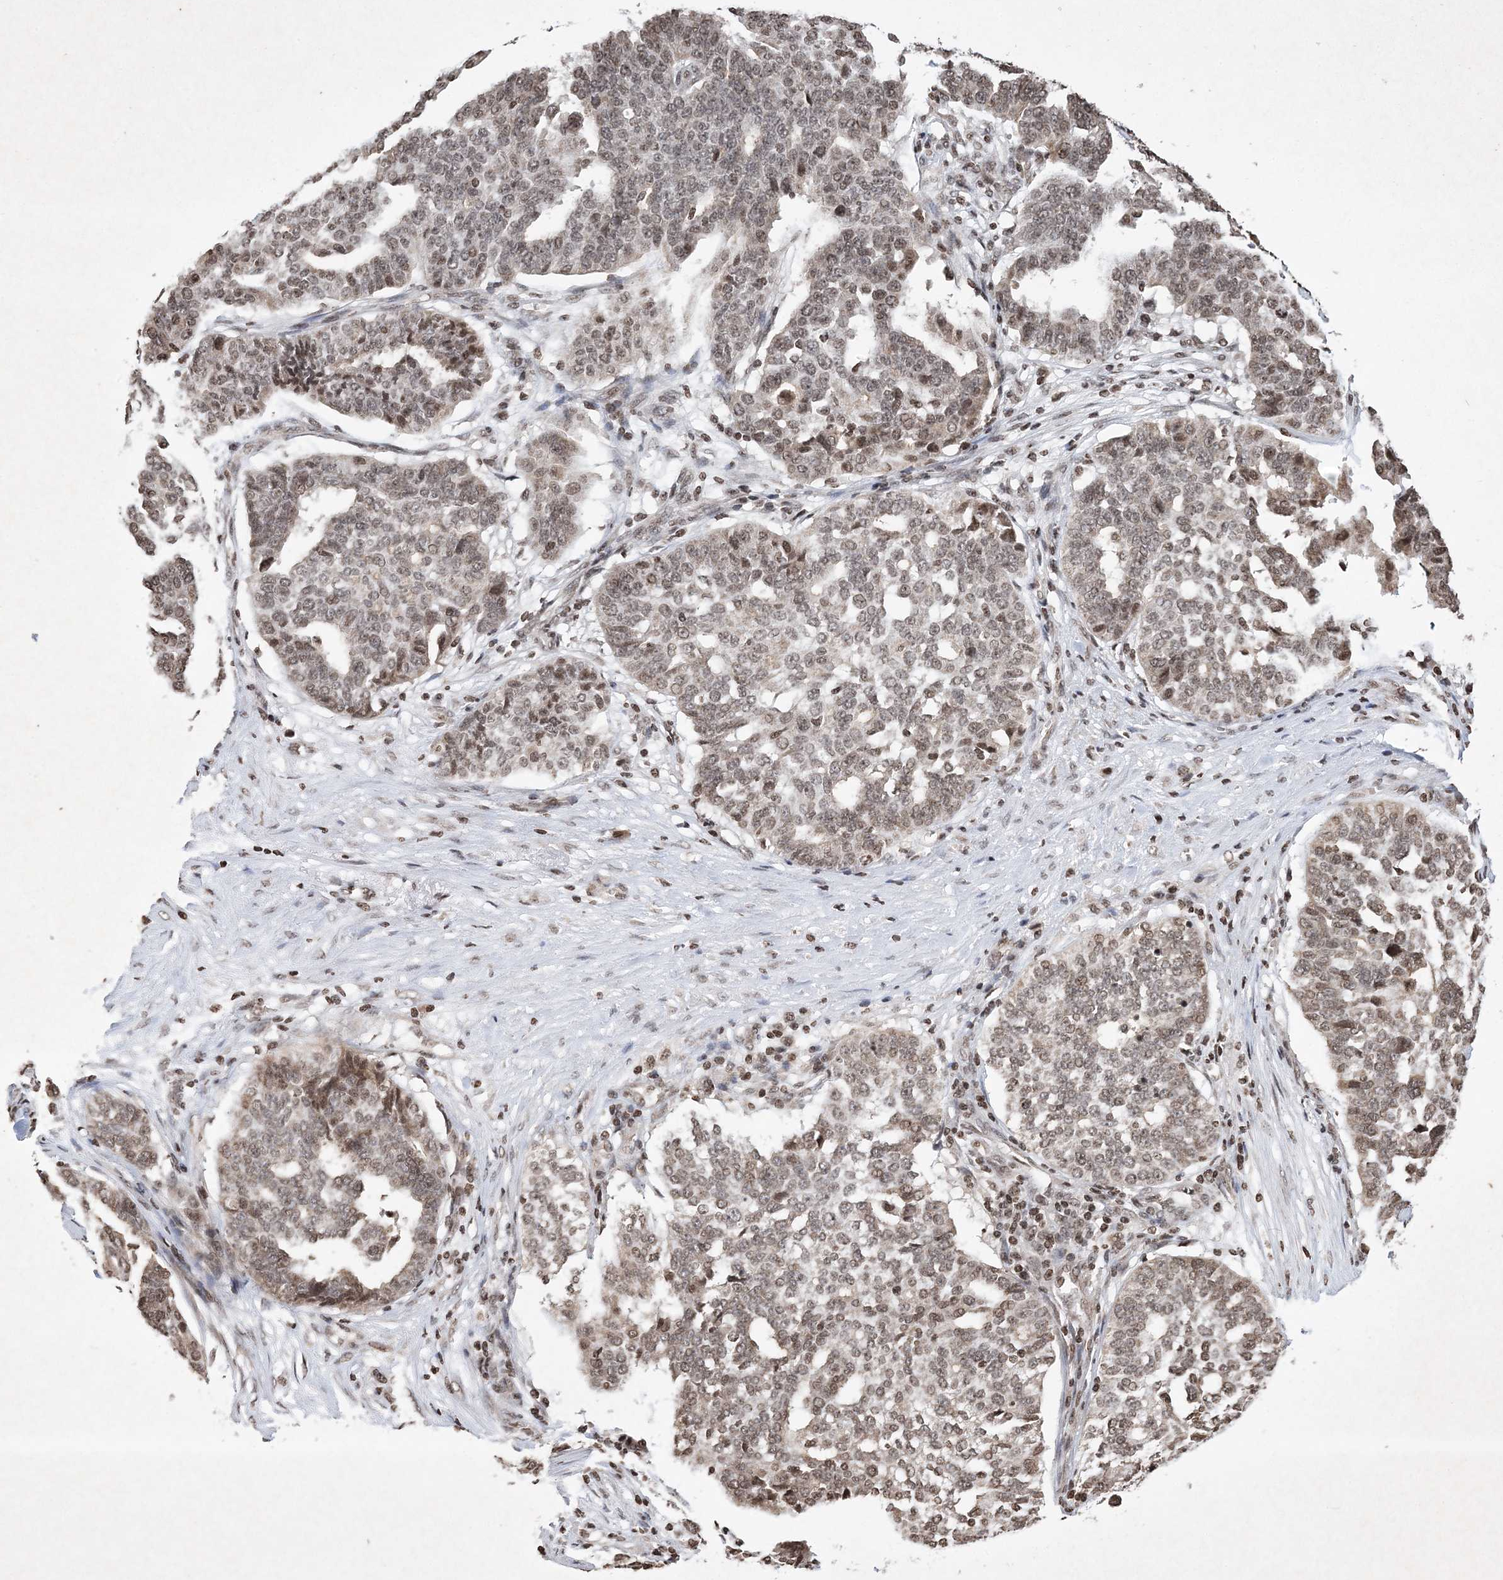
{"staining": {"intensity": "weak", "quantity": ">75%", "location": "nuclear"}, "tissue": "ovarian cancer", "cell_type": "Tumor cells", "image_type": "cancer", "snomed": [{"axis": "morphology", "description": "Cystadenocarcinoma, serous, NOS"}, {"axis": "topography", "description": "Ovary"}], "caption": "The micrograph displays a brown stain indicating the presence of a protein in the nuclear of tumor cells in ovarian cancer (serous cystadenocarcinoma).", "gene": "NEDD9", "patient": {"sex": "female", "age": 59}}